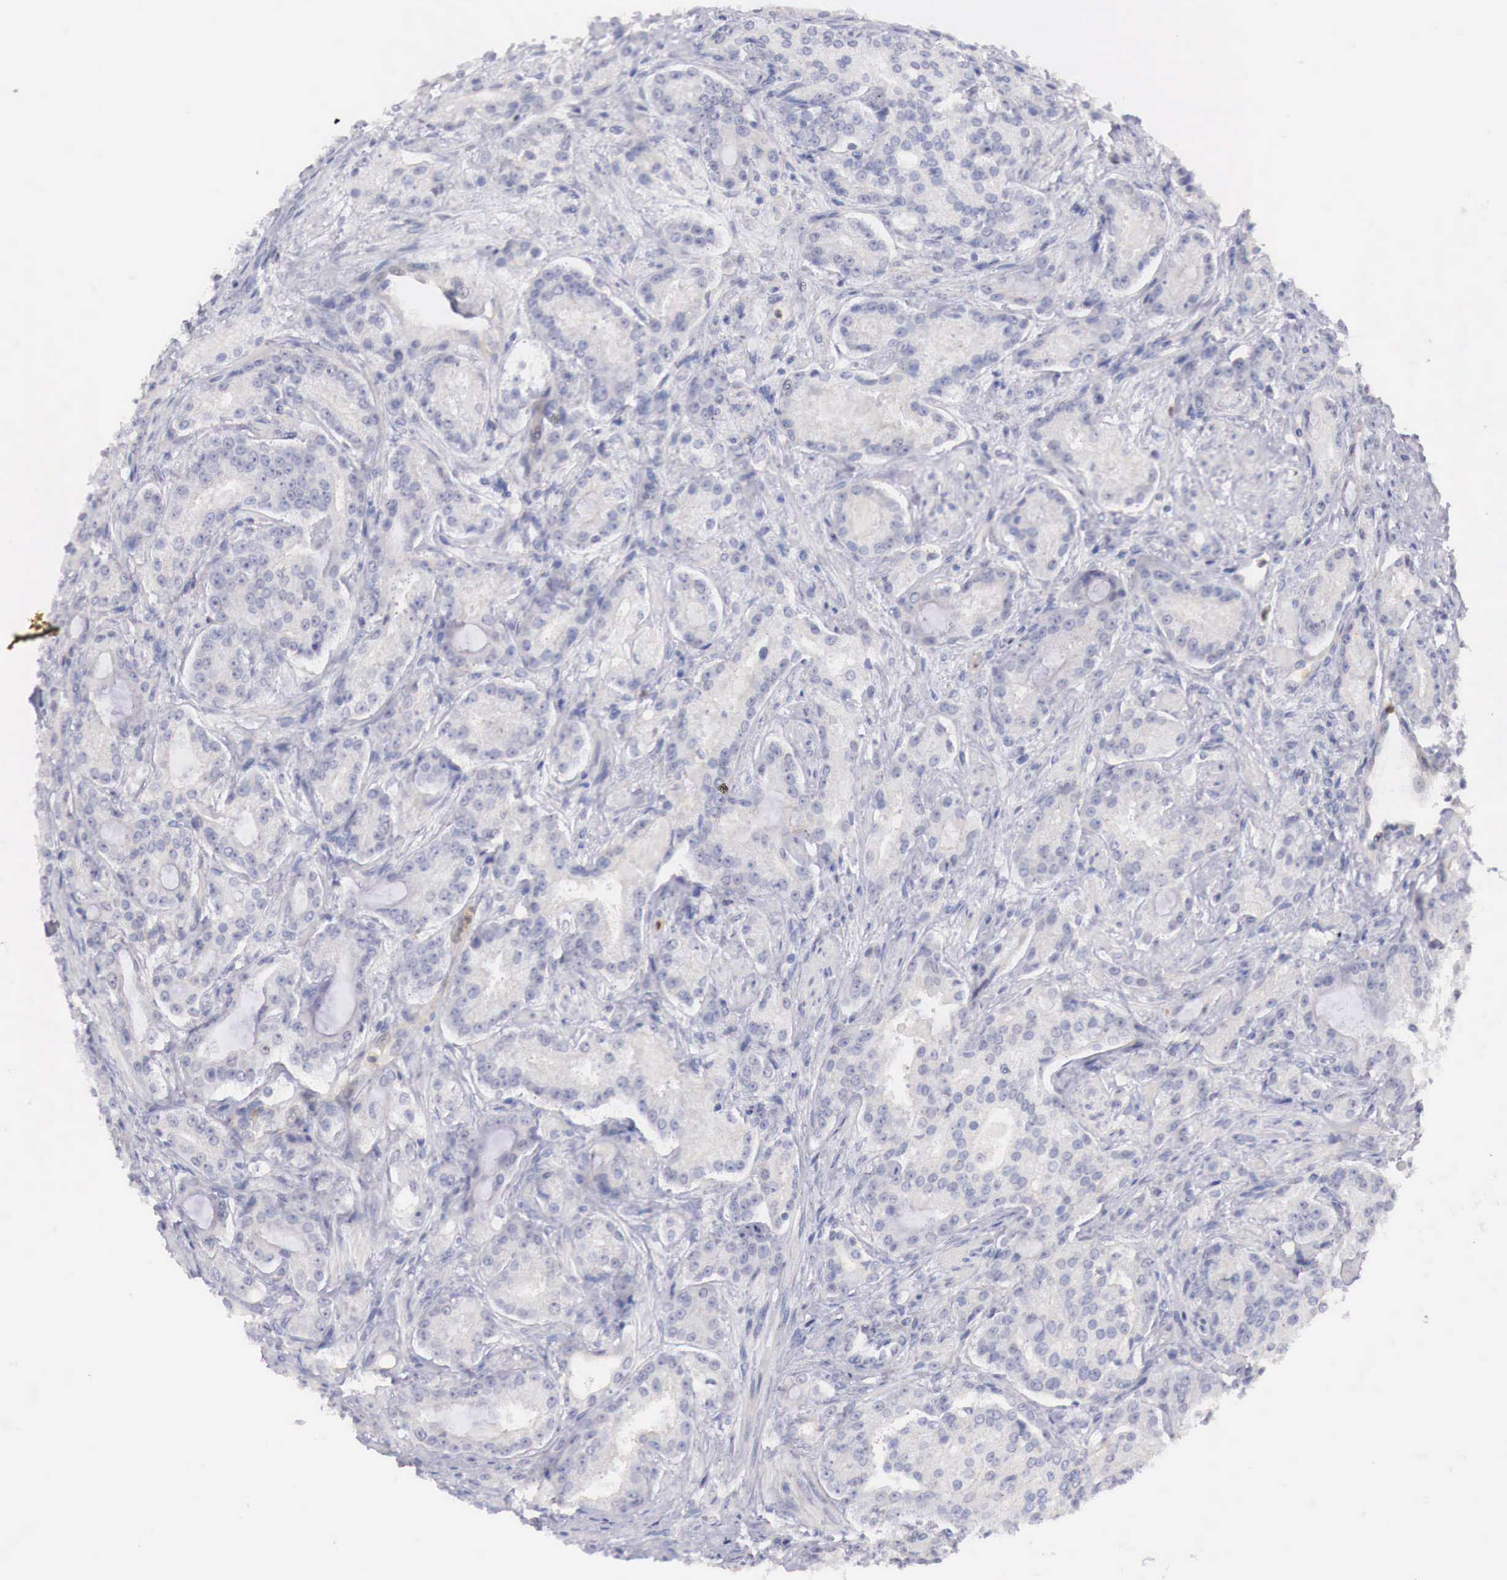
{"staining": {"intensity": "negative", "quantity": "none", "location": "none"}, "tissue": "prostate cancer", "cell_type": "Tumor cells", "image_type": "cancer", "snomed": [{"axis": "morphology", "description": "Adenocarcinoma, Medium grade"}, {"axis": "topography", "description": "Prostate"}], "caption": "A photomicrograph of prostate cancer (medium-grade adenocarcinoma) stained for a protein reveals no brown staining in tumor cells.", "gene": "TRIM13", "patient": {"sex": "male", "age": 72}}